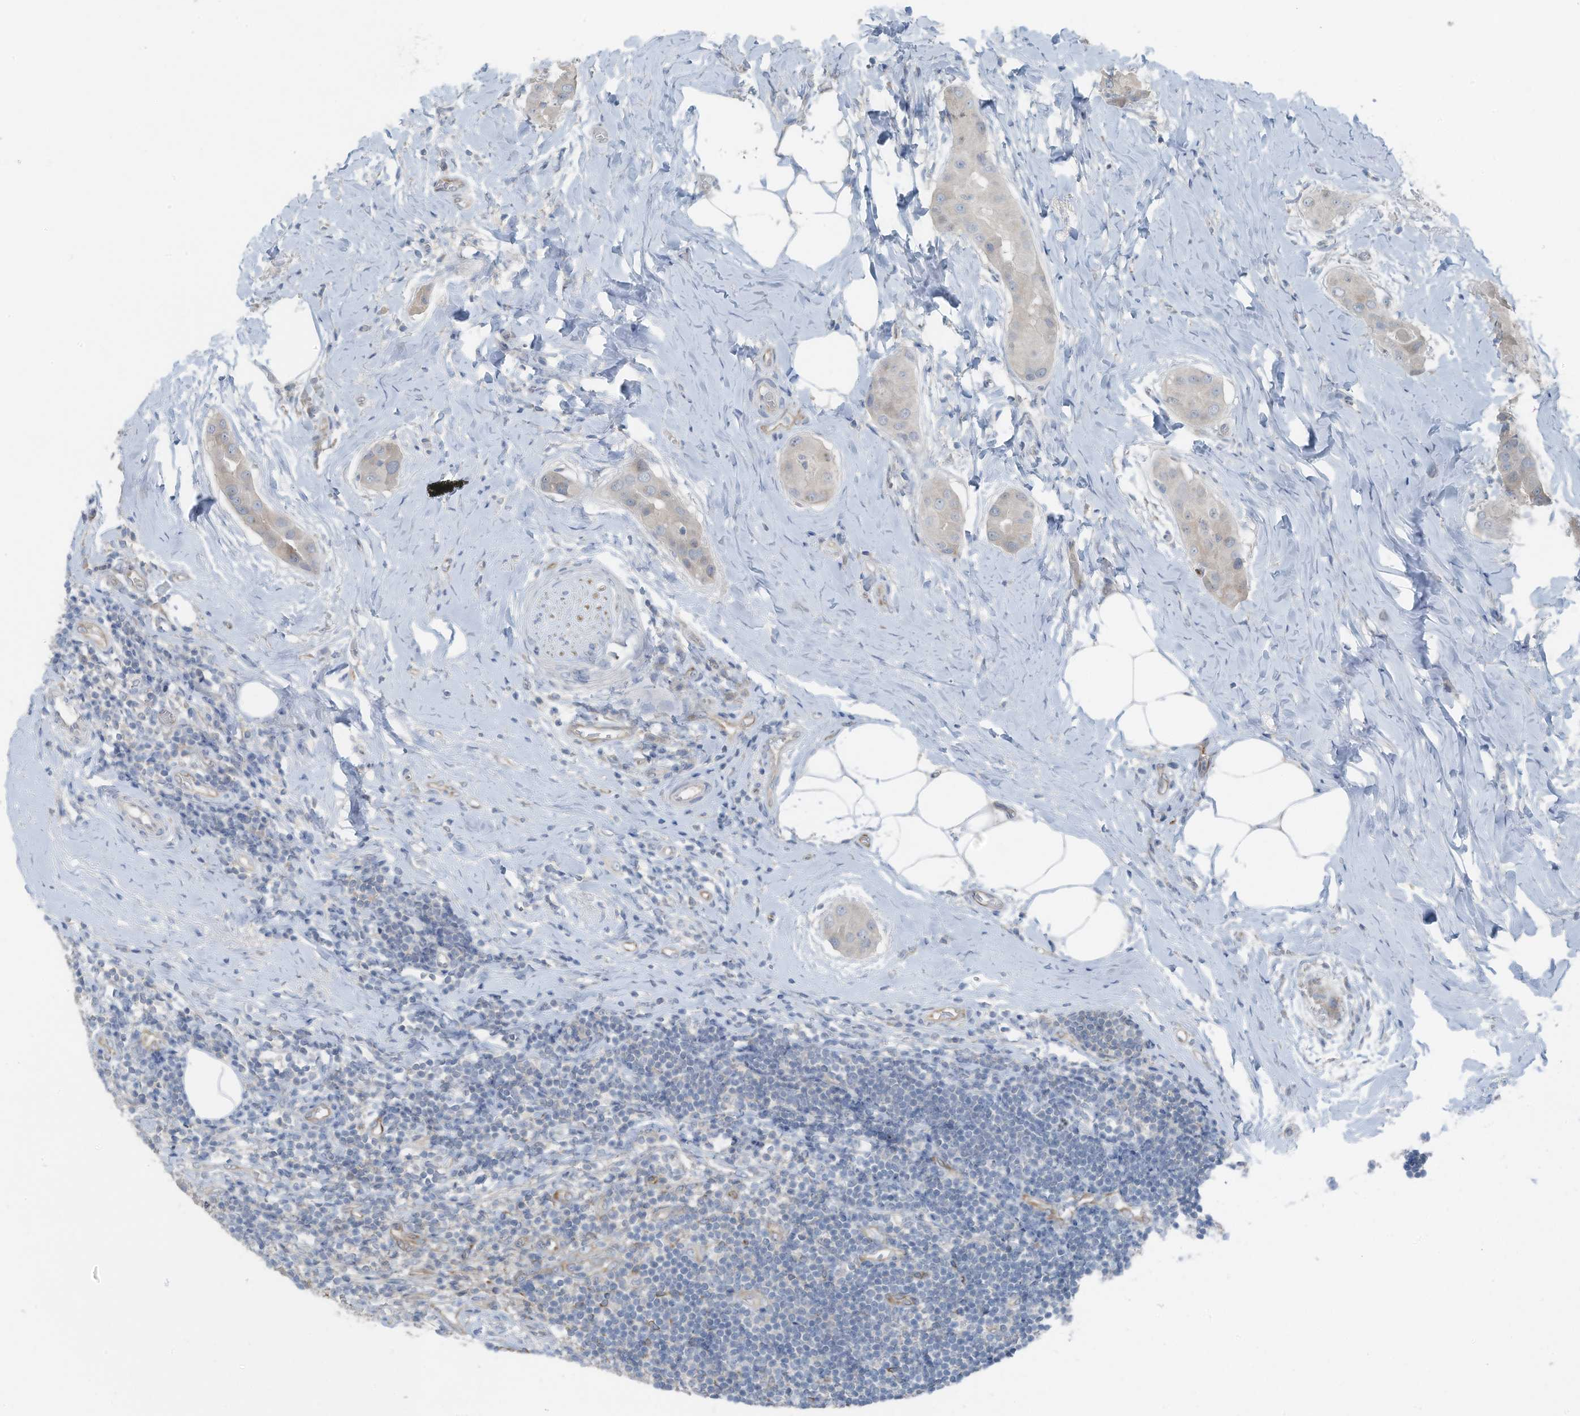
{"staining": {"intensity": "negative", "quantity": "none", "location": "none"}, "tissue": "thyroid cancer", "cell_type": "Tumor cells", "image_type": "cancer", "snomed": [{"axis": "morphology", "description": "Papillary adenocarcinoma, NOS"}, {"axis": "topography", "description": "Thyroid gland"}], "caption": "Immunohistochemistry photomicrograph of neoplastic tissue: human thyroid cancer (papillary adenocarcinoma) stained with DAB displays no significant protein staining in tumor cells. Brightfield microscopy of immunohistochemistry stained with DAB (brown) and hematoxylin (blue), captured at high magnification.", "gene": "ARHGEF33", "patient": {"sex": "male", "age": 33}}